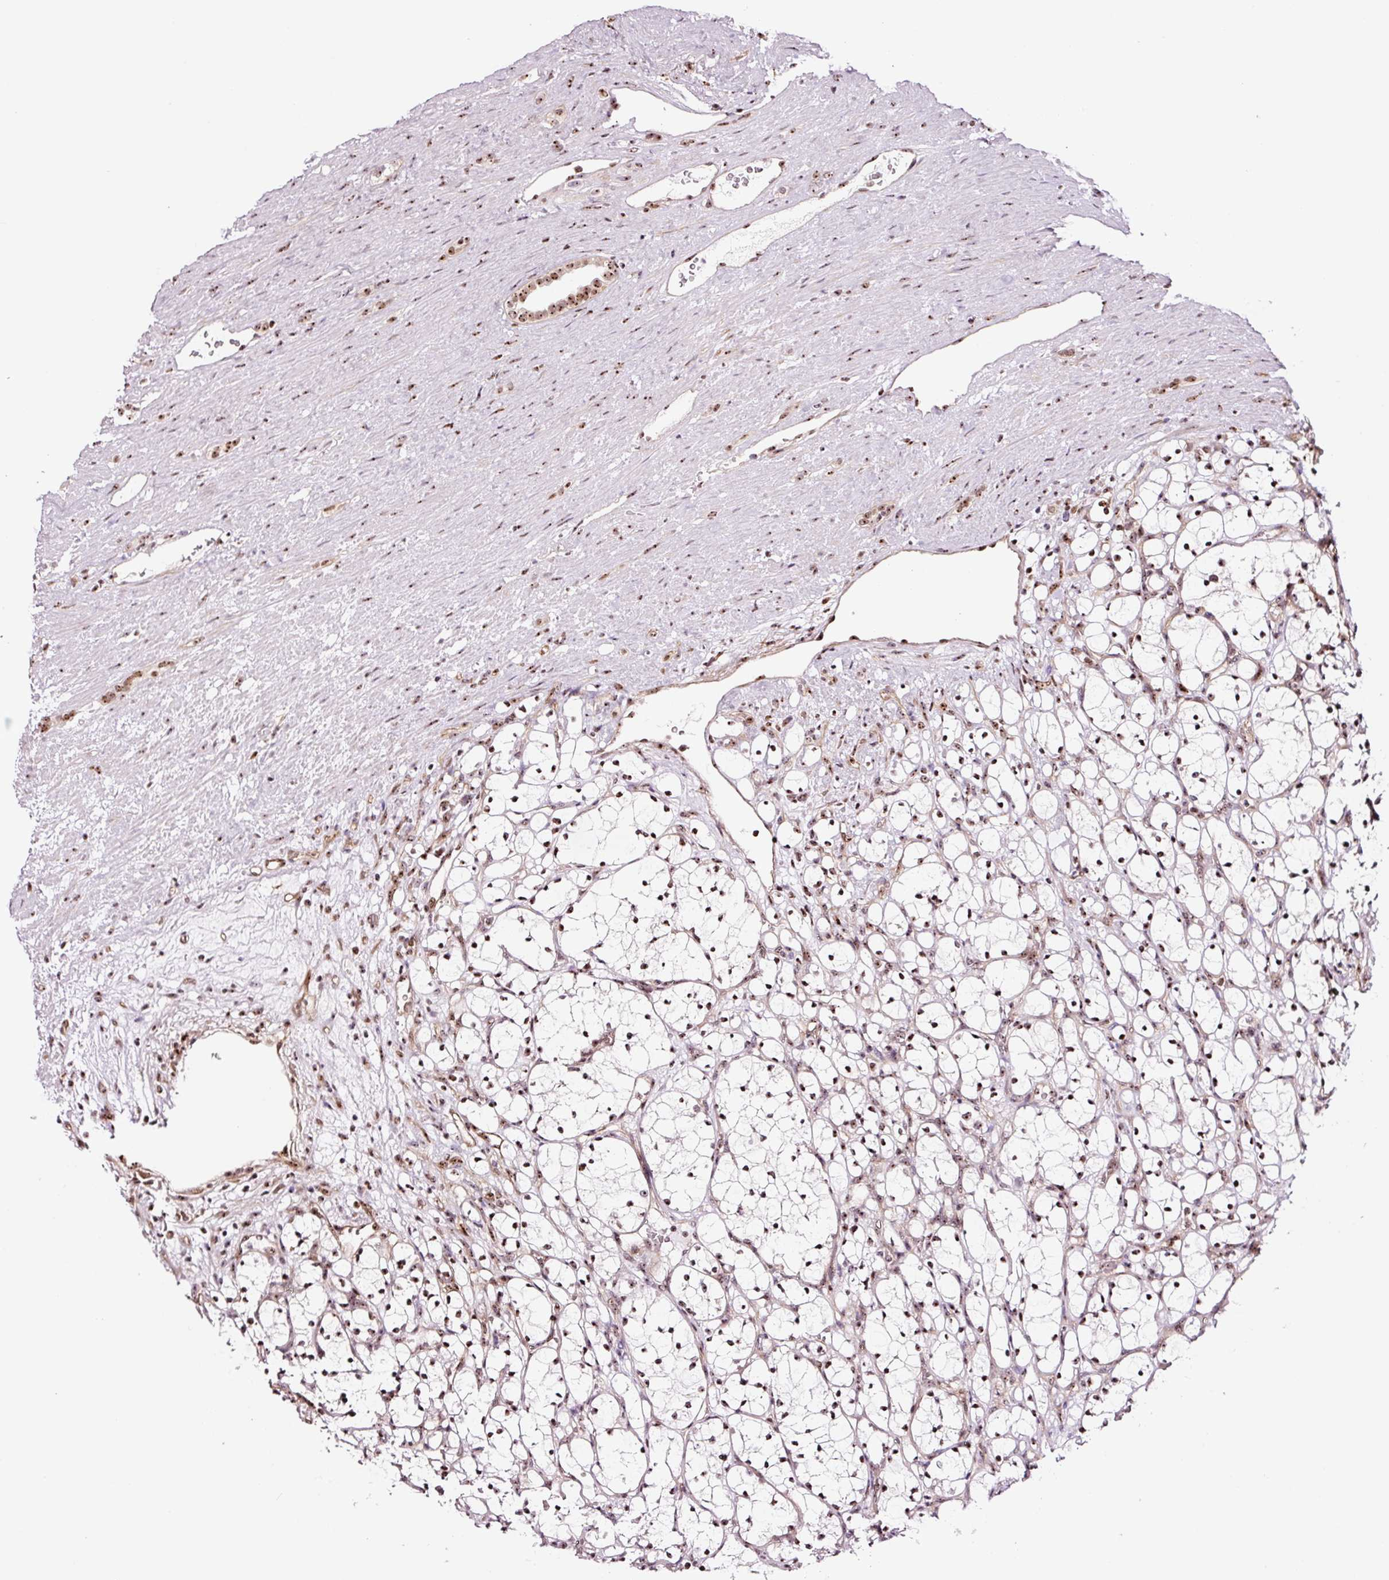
{"staining": {"intensity": "moderate", "quantity": ">75%", "location": "nuclear"}, "tissue": "renal cancer", "cell_type": "Tumor cells", "image_type": "cancer", "snomed": [{"axis": "morphology", "description": "Adenocarcinoma, NOS"}, {"axis": "topography", "description": "Kidney"}], "caption": "A histopathology image of human renal cancer stained for a protein shows moderate nuclear brown staining in tumor cells. The protein is shown in brown color, while the nuclei are stained blue.", "gene": "GNL3", "patient": {"sex": "female", "age": 69}}